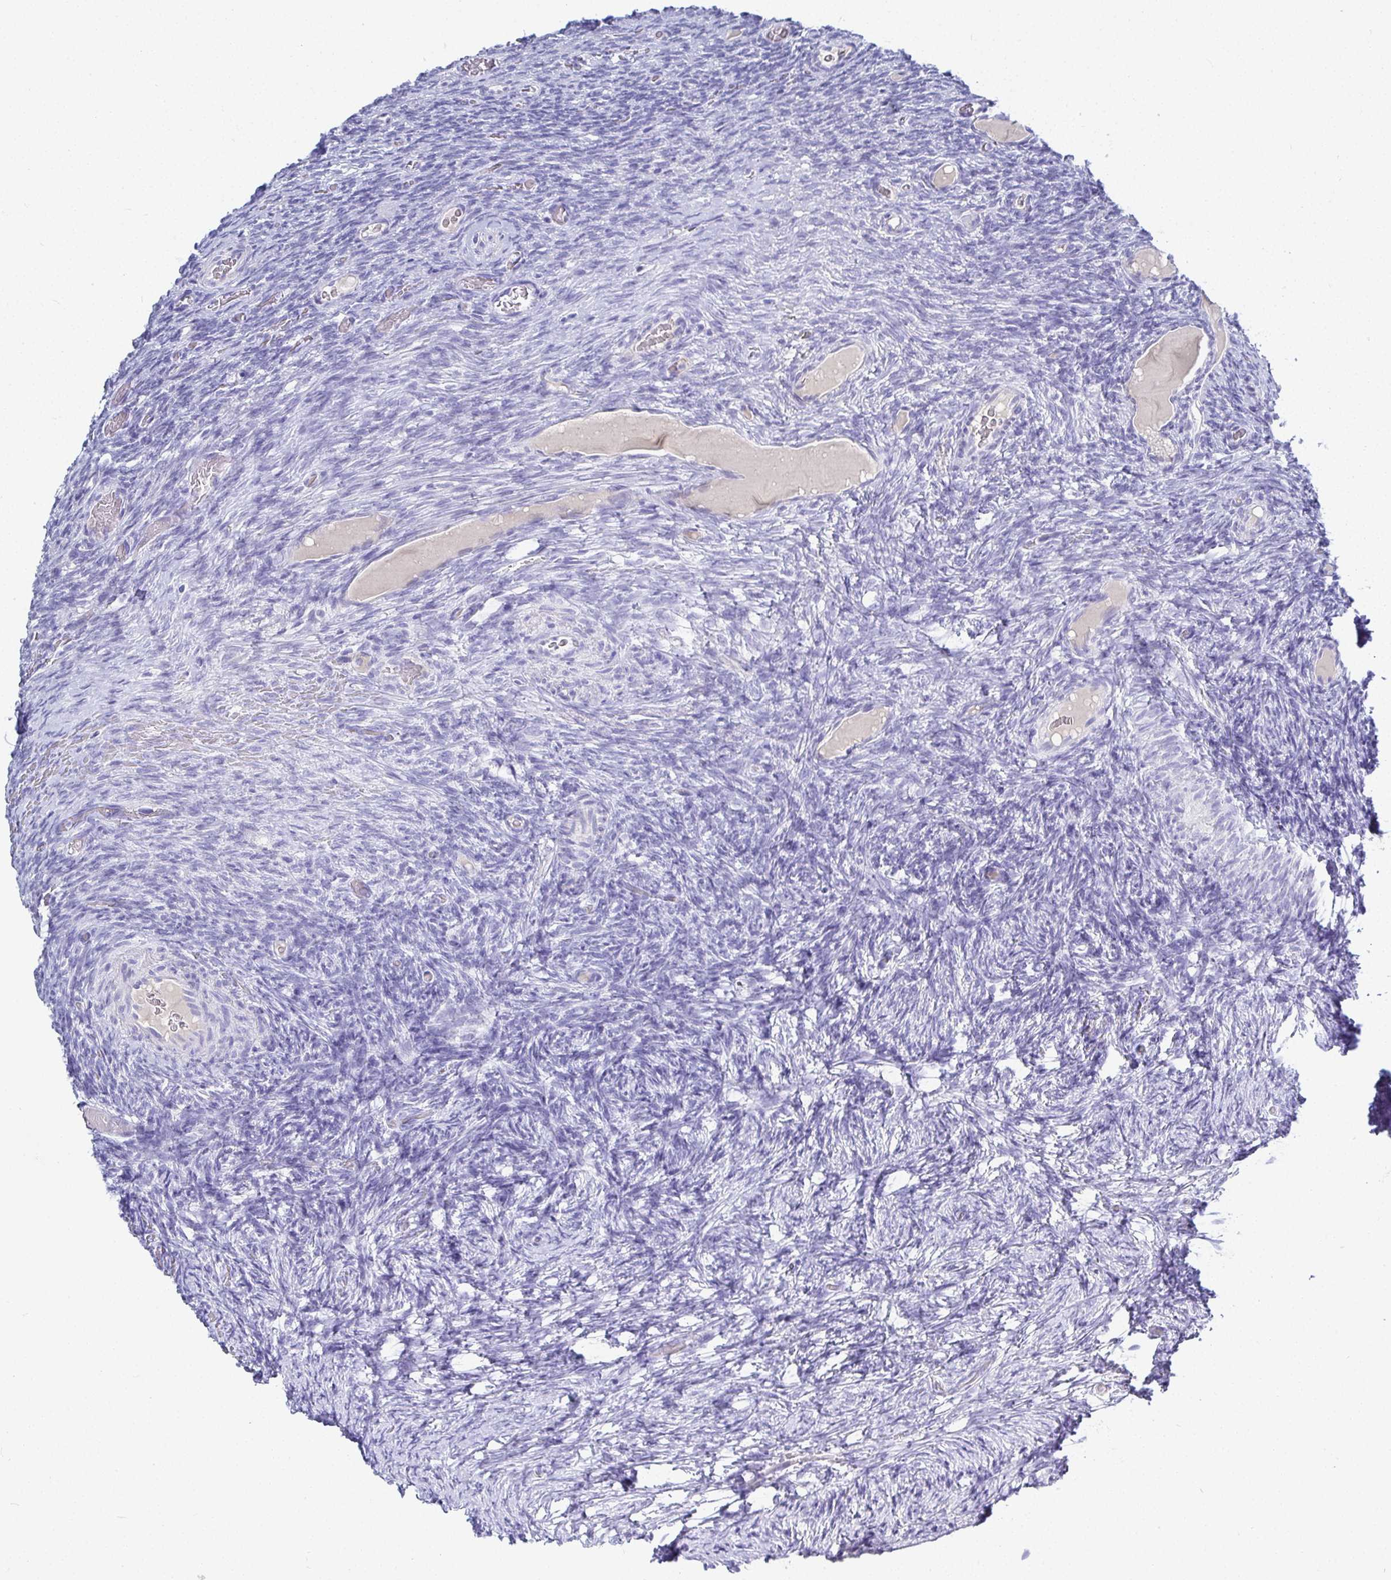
{"staining": {"intensity": "negative", "quantity": "none", "location": "none"}, "tissue": "ovary", "cell_type": "Ovarian stroma cells", "image_type": "normal", "snomed": [{"axis": "morphology", "description": "Normal tissue, NOS"}, {"axis": "topography", "description": "Ovary"}], "caption": "High magnification brightfield microscopy of unremarkable ovary stained with DAB (brown) and counterstained with hematoxylin (blue): ovarian stroma cells show no significant positivity. (Brightfield microscopy of DAB immunohistochemistry at high magnification).", "gene": "TMEM241", "patient": {"sex": "female", "age": 34}}